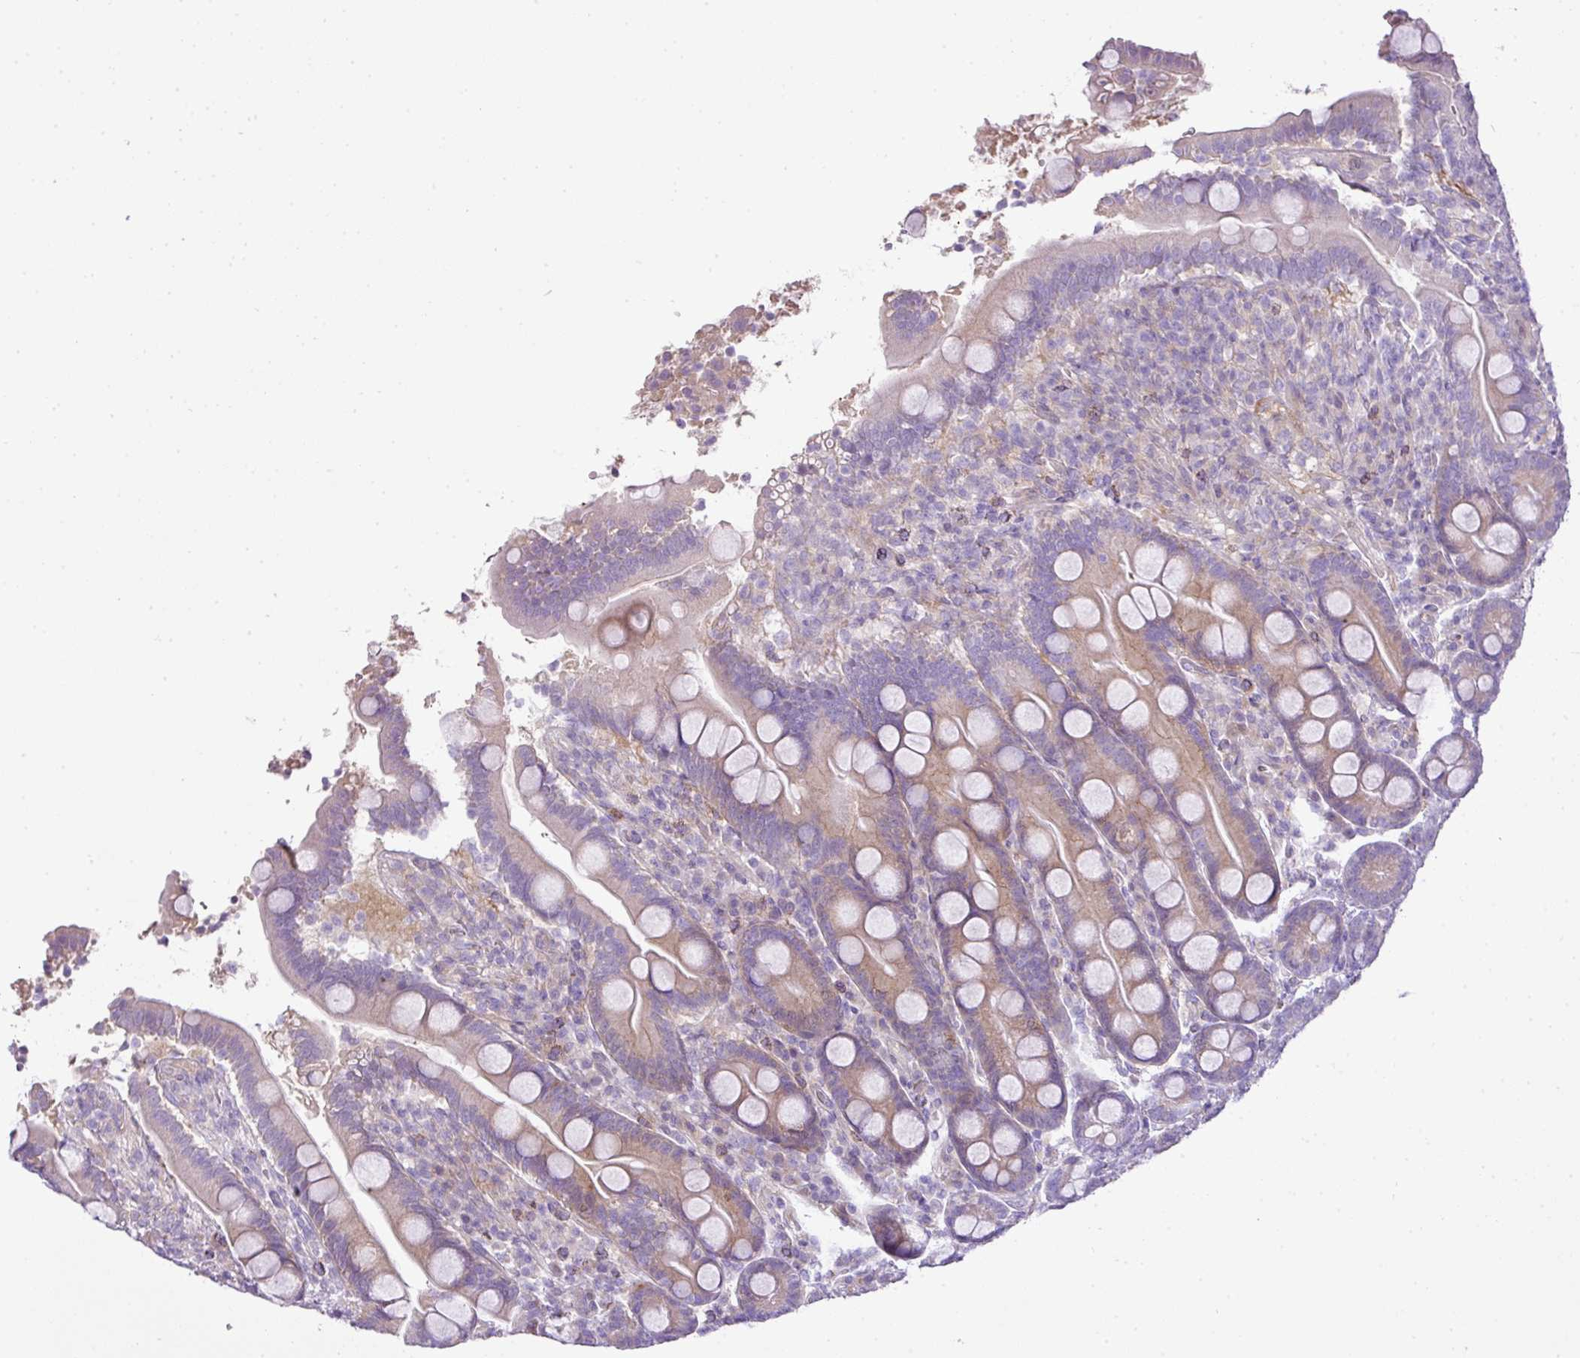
{"staining": {"intensity": "weak", "quantity": "25%-75%", "location": "cytoplasmic/membranous"}, "tissue": "duodenum", "cell_type": "Glandular cells", "image_type": "normal", "snomed": [{"axis": "morphology", "description": "Normal tissue, NOS"}, {"axis": "topography", "description": "Duodenum"}], "caption": "IHC image of benign duodenum: human duodenum stained using IHC displays low levels of weak protein expression localized specifically in the cytoplasmic/membranous of glandular cells, appearing as a cytoplasmic/membranous brown color.", "gene": "HOXC13", "patient": {"sex": "male", "age": 35}}